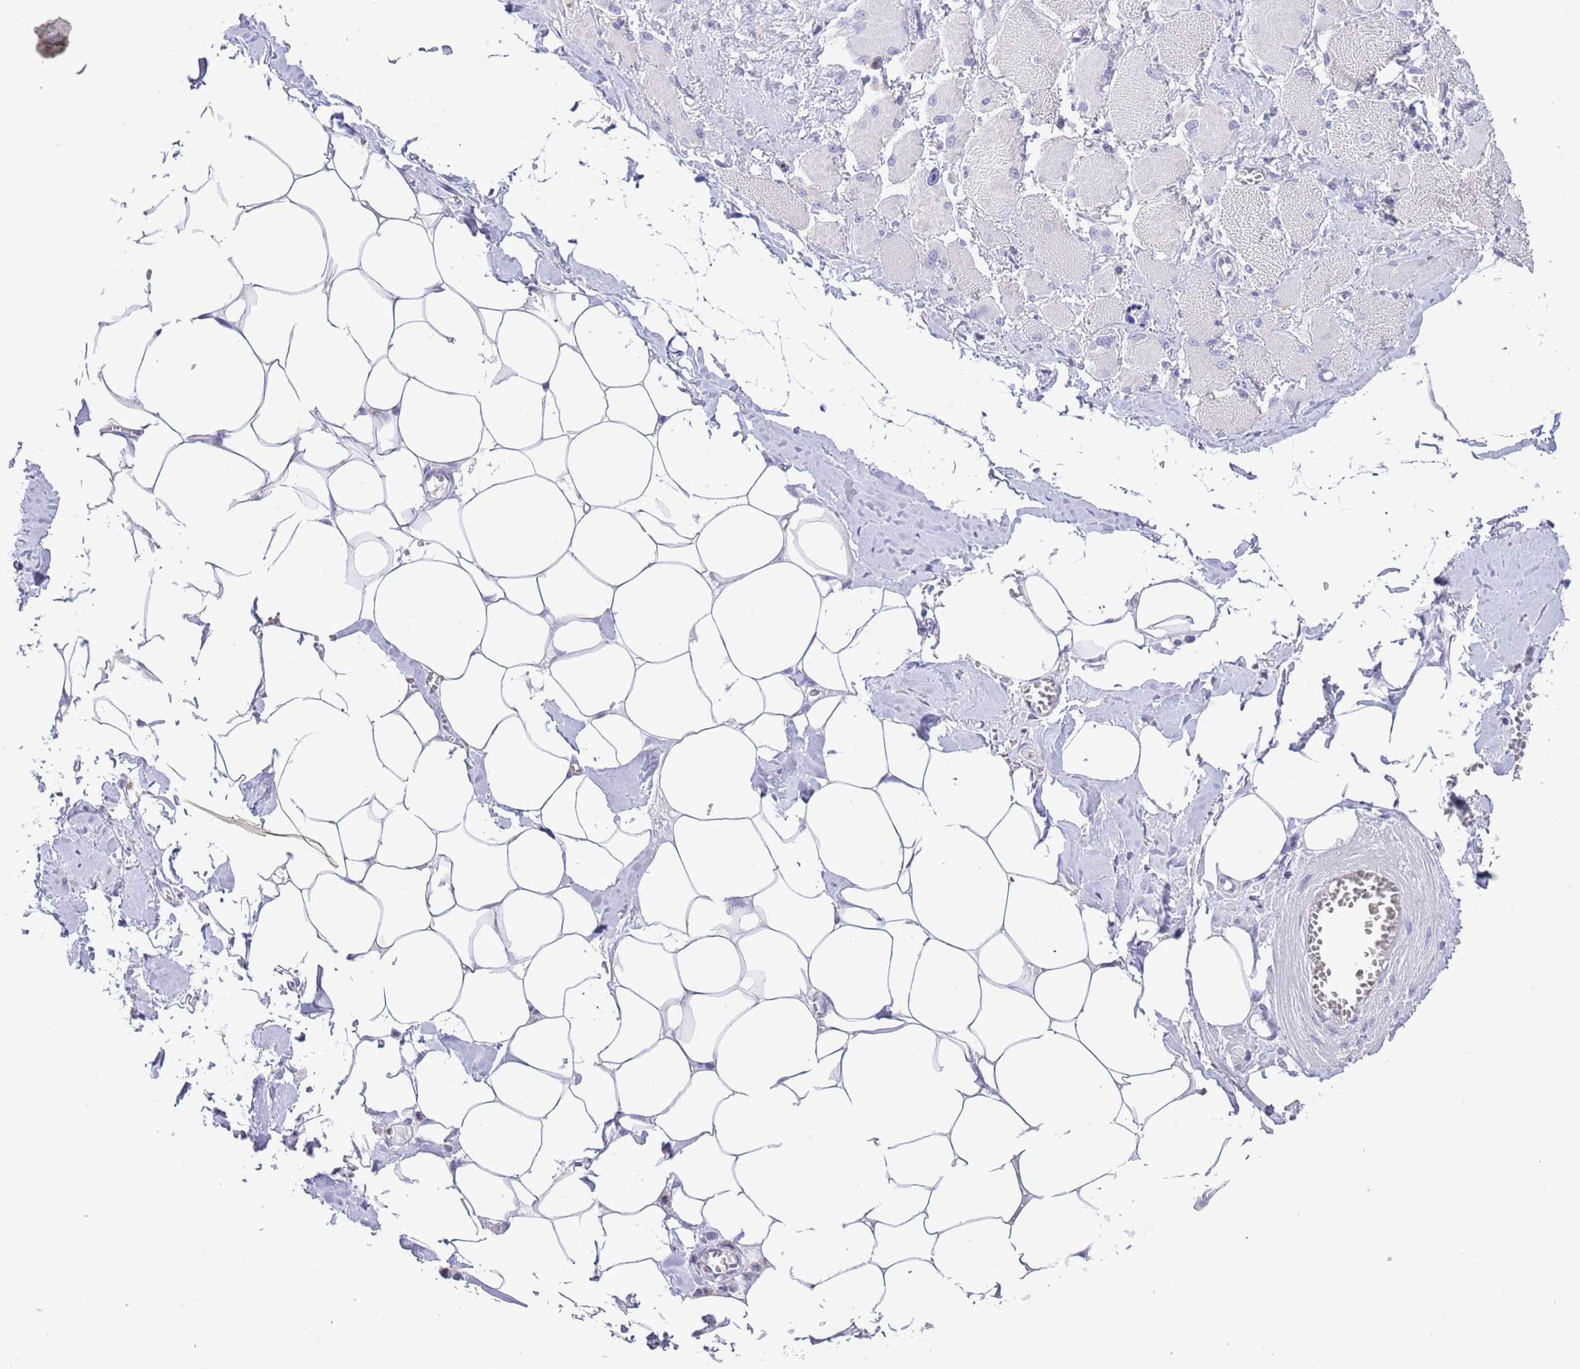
{"staining": {"intensity": "negative", "quantity": "none", "location": "none"}, "tissue": "skeletal muscle", "cell_type": "Myocytes", "image_type": "normal", "snomed": [{"axis": "morphology", "description": "Normal tissue, NOS"}, {"axis": "morphology", "description": "Basal cell carcinoma"}, {"axis": "topography", "description": "Skeletal muscle"}], "caption": "Immunohistochemistry (IHC) micrograph of unremarkable skeletal muscle: skeletal muscle stained with DAB (3,3'-diaminobenzidine) reveals no significant protein expression in myocytes.", "gene": "OR2Z1", "patient": {"sex": "female", "age": 64}}